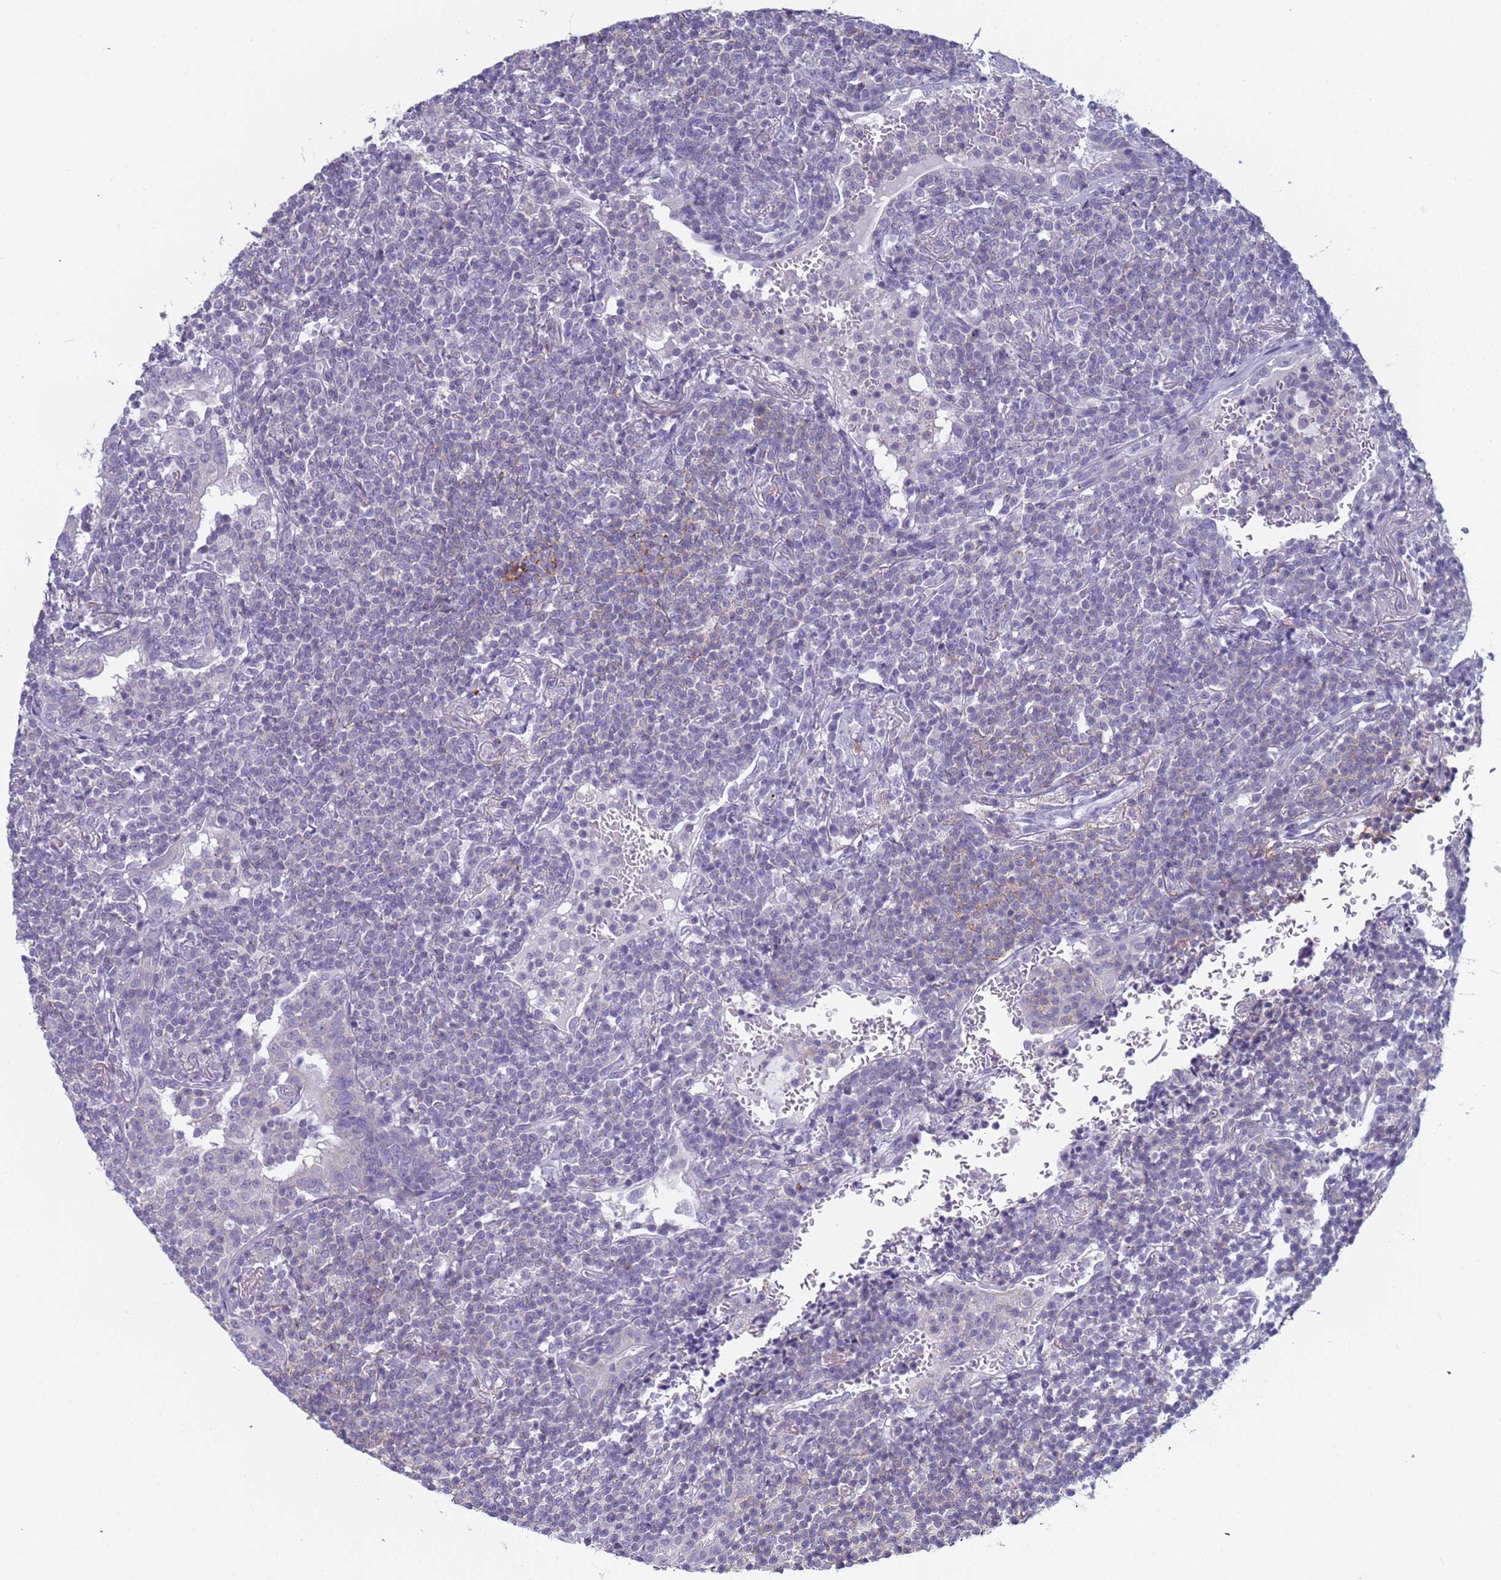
{"staining": {"intensity": "negative", "quantity": "none", "location": "none"}, "tissue": "lymphoma", "cell_type": "Tumor cells", "image_type": "cancer", "snomed": [{"axis": "morphology", "description": "Malignant lymphoma, non-Hodgkin's type, Low grade"}, {"axis": "topography", "description": "Lung"}], "caption": "Immunohistochemistry of lymphoma shows no staining in tumor cells.", "gene": "CR1", "patient": {"sex": "female", "age": 71}}